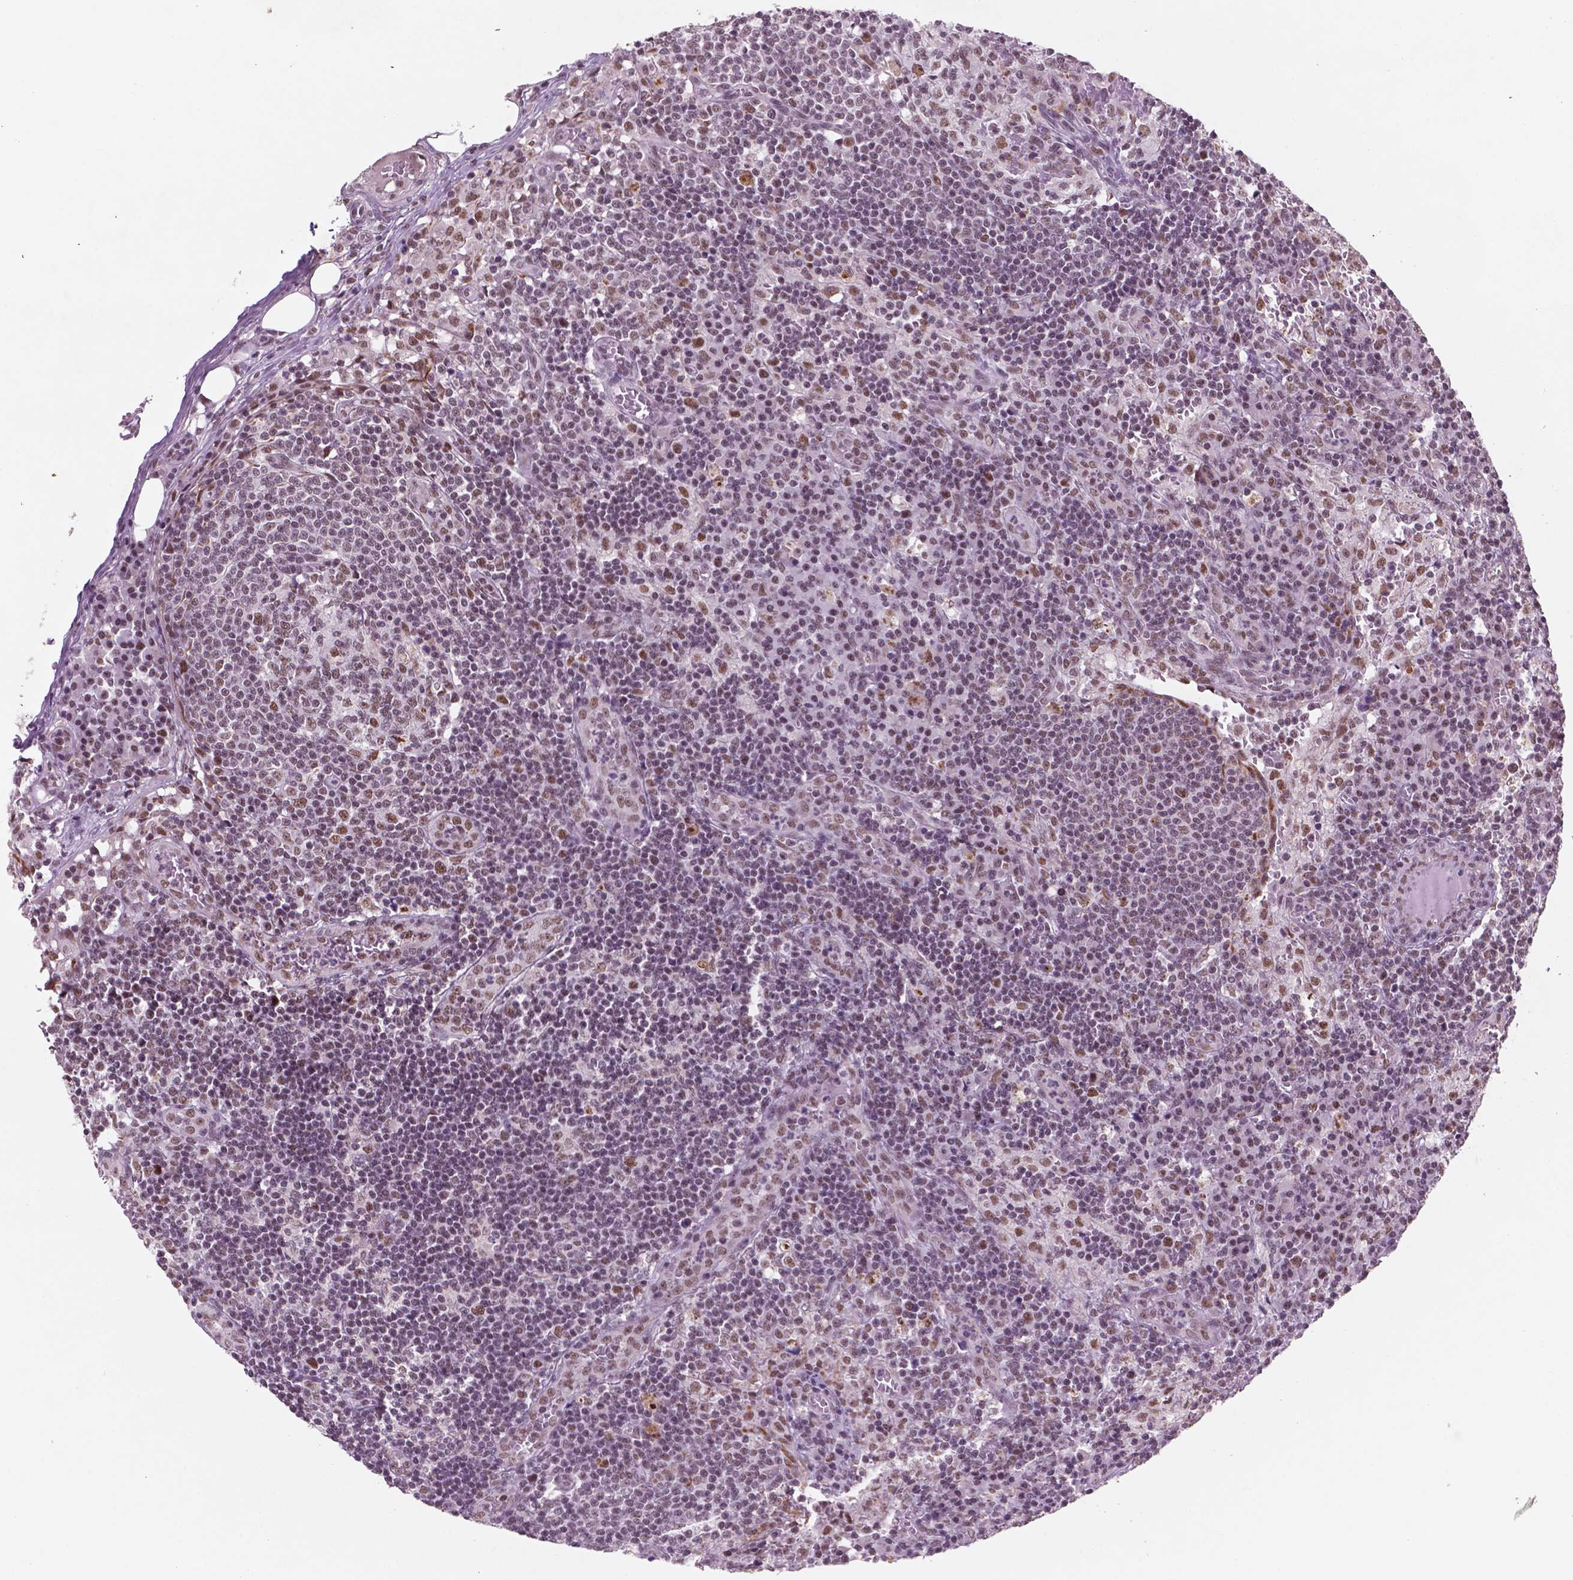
{"staining": {"intensity": "moderate", "quantity": ">75%", "location": "nuclear"}, "tissue": "lymph node", "cell_type": "Germinal center cells", "image_type": "normal", "snomed": [{"axis": "morphology", "description": "Normal tissue, NOS"}, {"axis": "topography", "description": "Lymph node"}], "caption": "Brown immunohistochemical staining in unremarkable human lymph node displays moderate nuclear positivity in about >75% of germinal center cells. The staining was performed using DAB (3,3'-diaminobenzidine), with brown indicating positive protein expression. Nuclei are stained blue with hematoxylin.", "gene": "CTR9", "patient": {"sex": "male", "age": 62}}